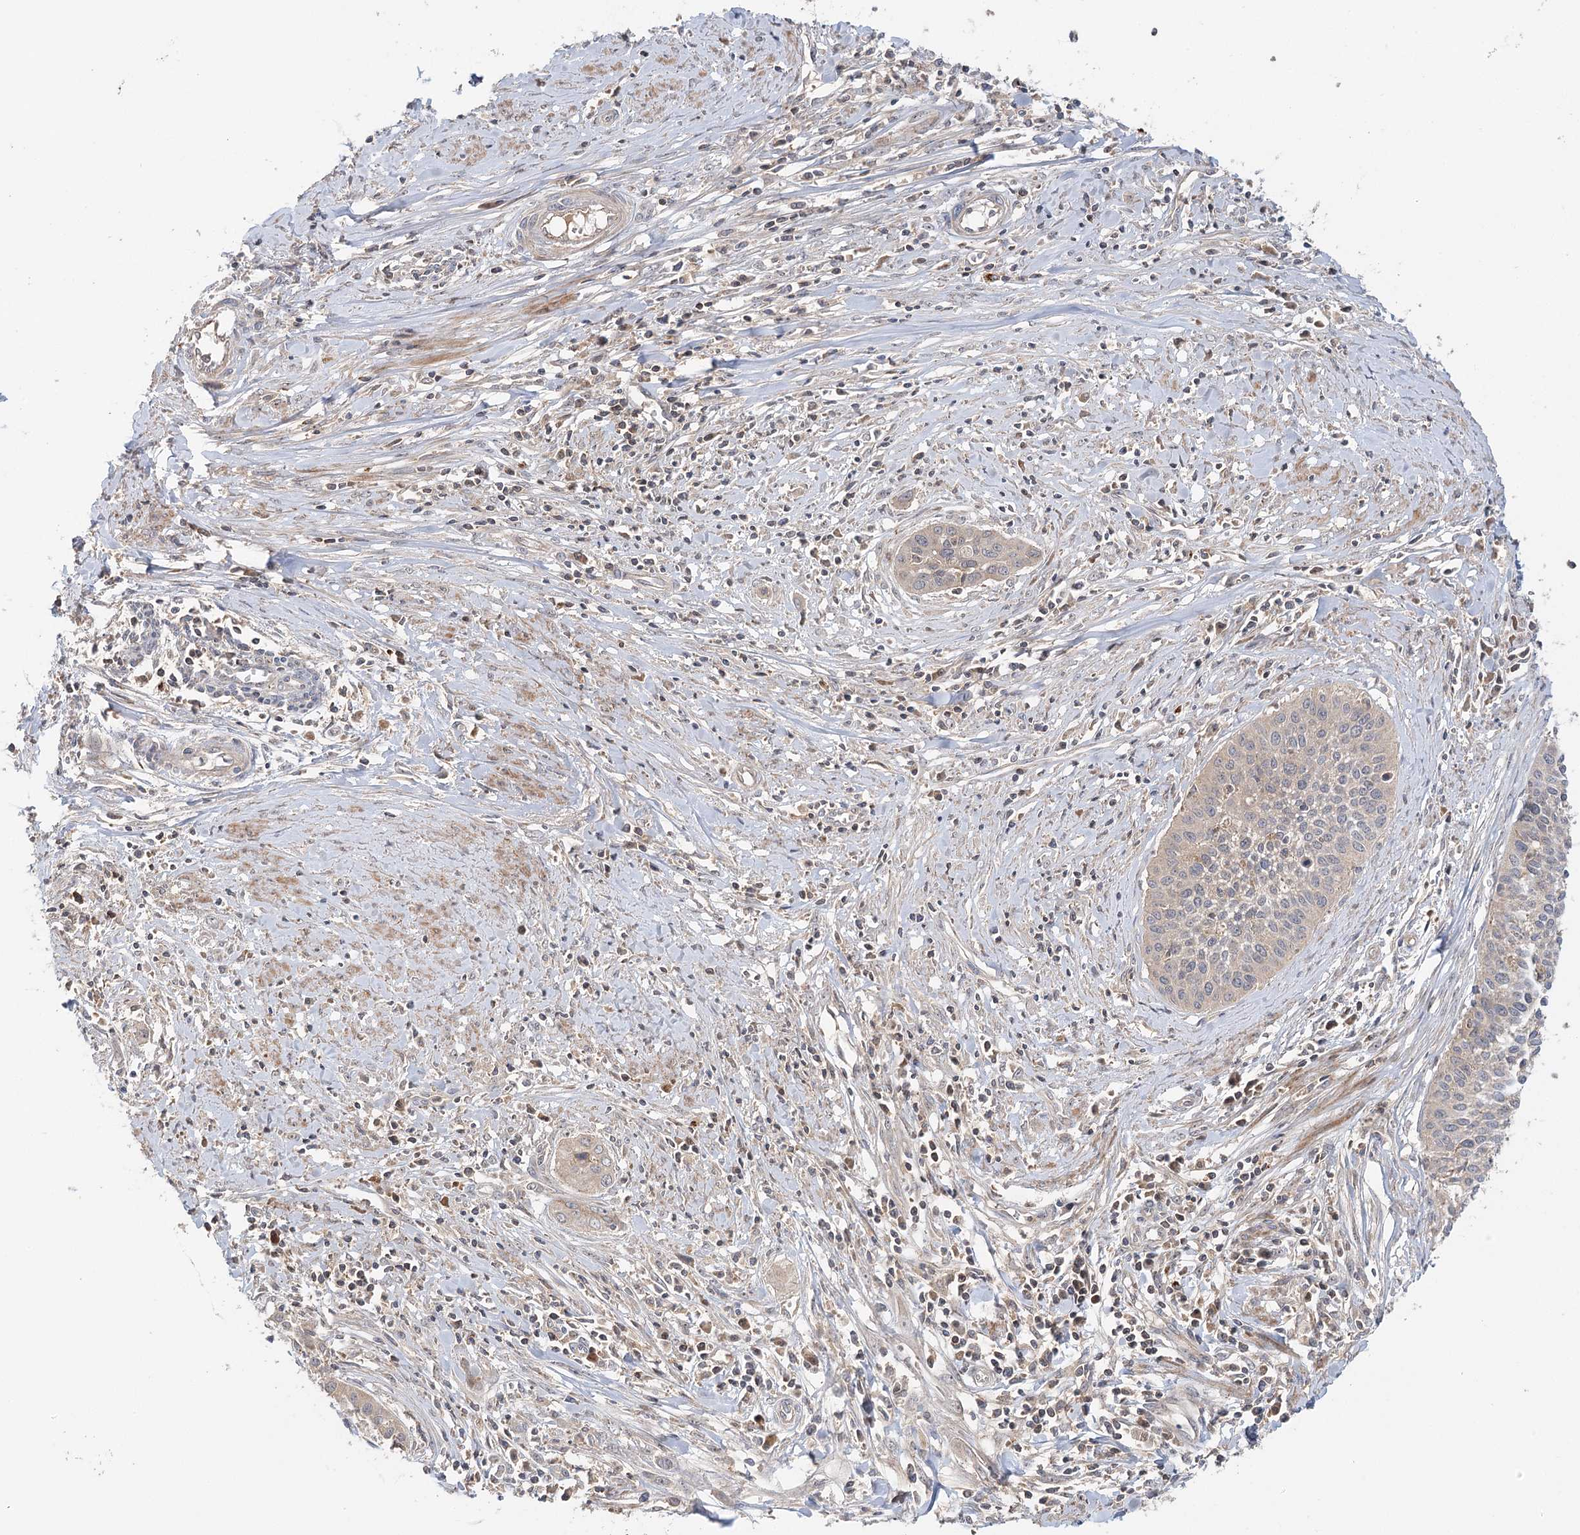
{"staining": {"intensity": "weak", "quantity": "<25%", "location": "cytoplasmic/membranous"}, "tissue": "cervical cancer", "cell_type": "Tumor cells", "image_type": "cancer", "snomed": [{"axis": "morphology", "description": "Squamous cell carcinoma, NOS"}, {"axis": "topography", "description": "Cervix"}], "caption": "IHC image of human cervical cancer stained for a protein (brown), which exhibits no expression in tumor cells.", "gene": "RAPGEF6", "patient": {"sex": "female", "age": 34}}